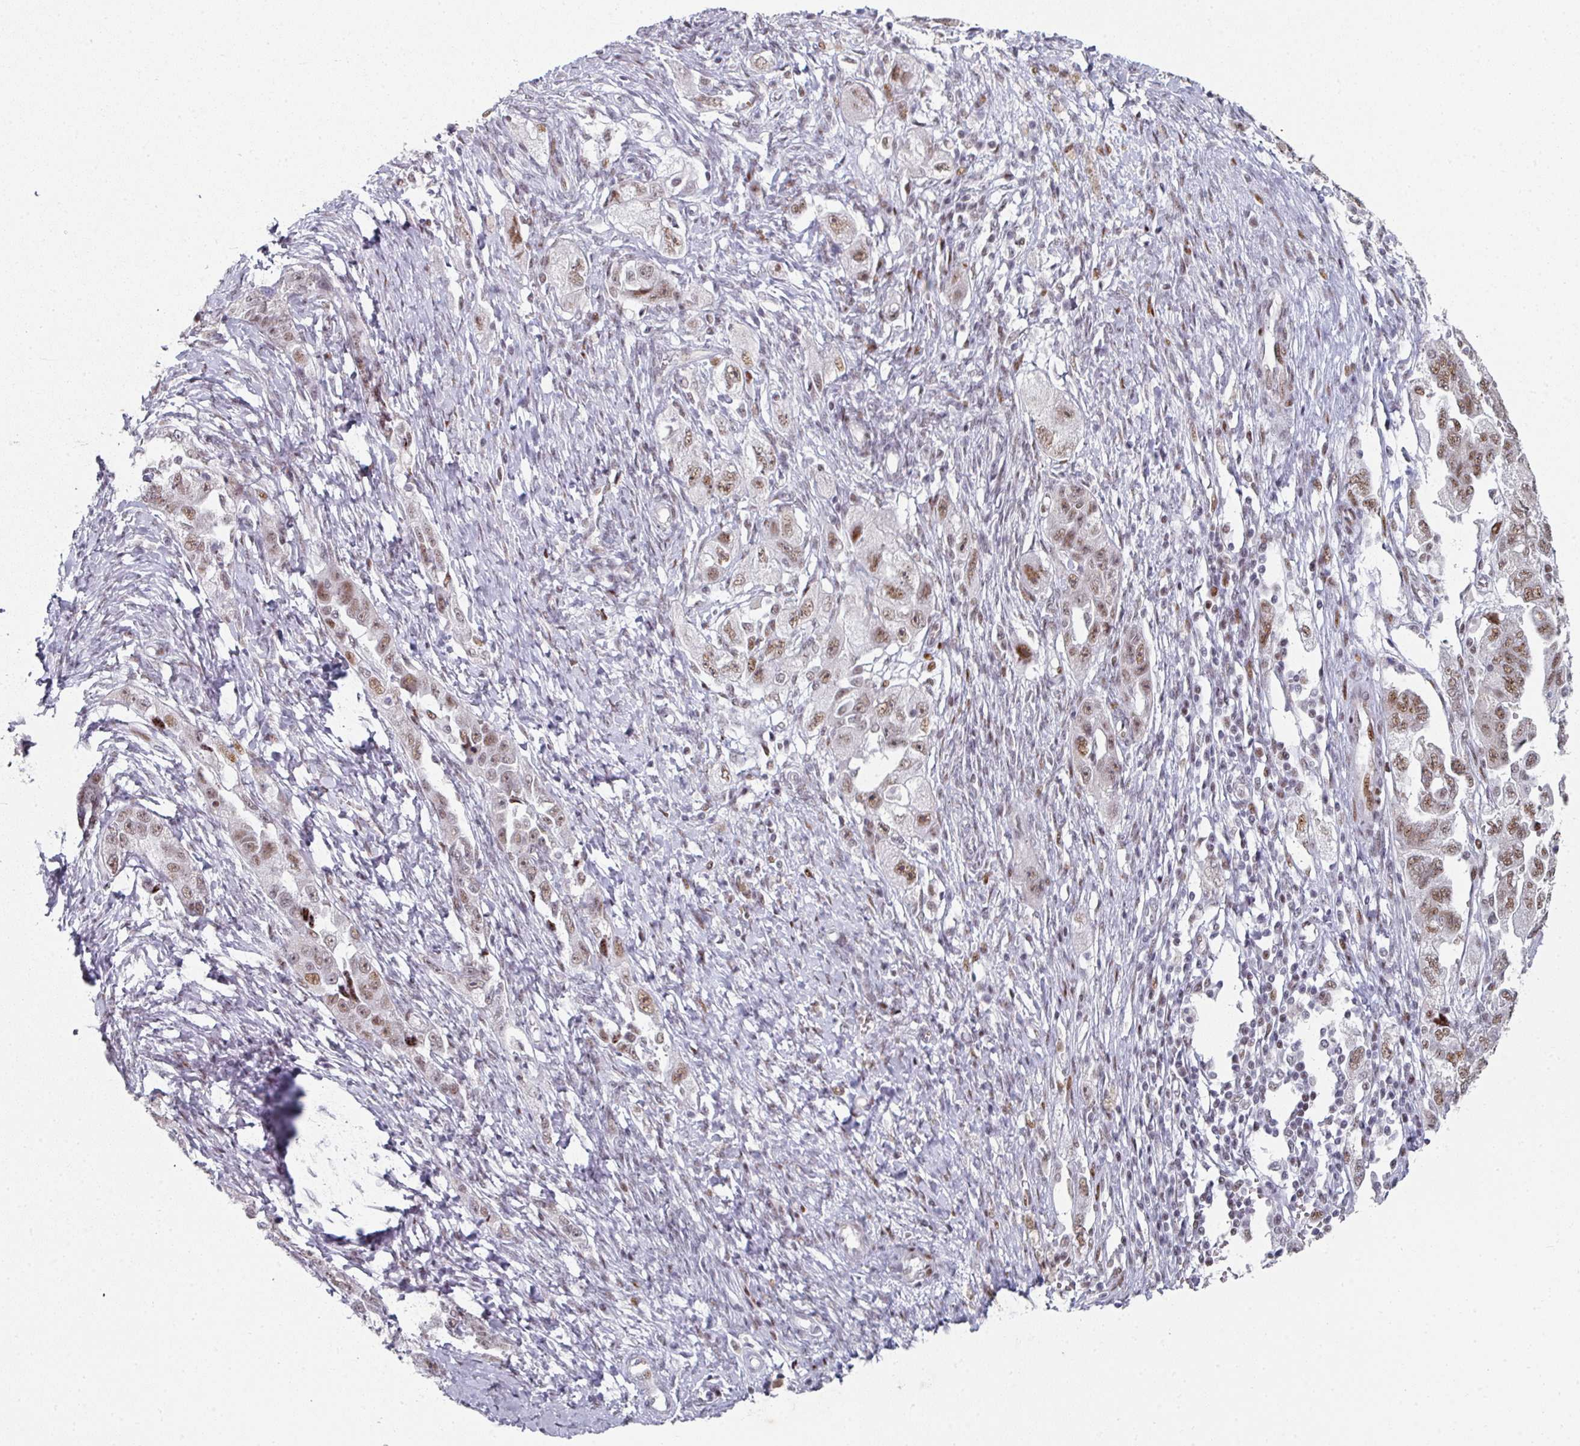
{"staining": {"intensity": "moderate", "quantity": ">75%", "location": "nuclear"}, "tissue": "ovarian cancer", "cell_type": "Tumor cells", "image_type": "cancer", "snomed": [{"axis": "morphology", "description": "Carcinoma, NOS"}, {"axis": "morphology", "description": "Cystadenocarcinoma, serous, NOS"}, {"axis": "topography", "description": "Ovary"}], "caption": "This photomicrograph demonstrates ovarian cancer stained with IHC to label a protein in brown. The nuclear of tumor cells show moderate positivity for the protein. Nuclei are counter-stained blue.", "gene": "SF3B5", "patient": {"sex": "female", "age": 69}}